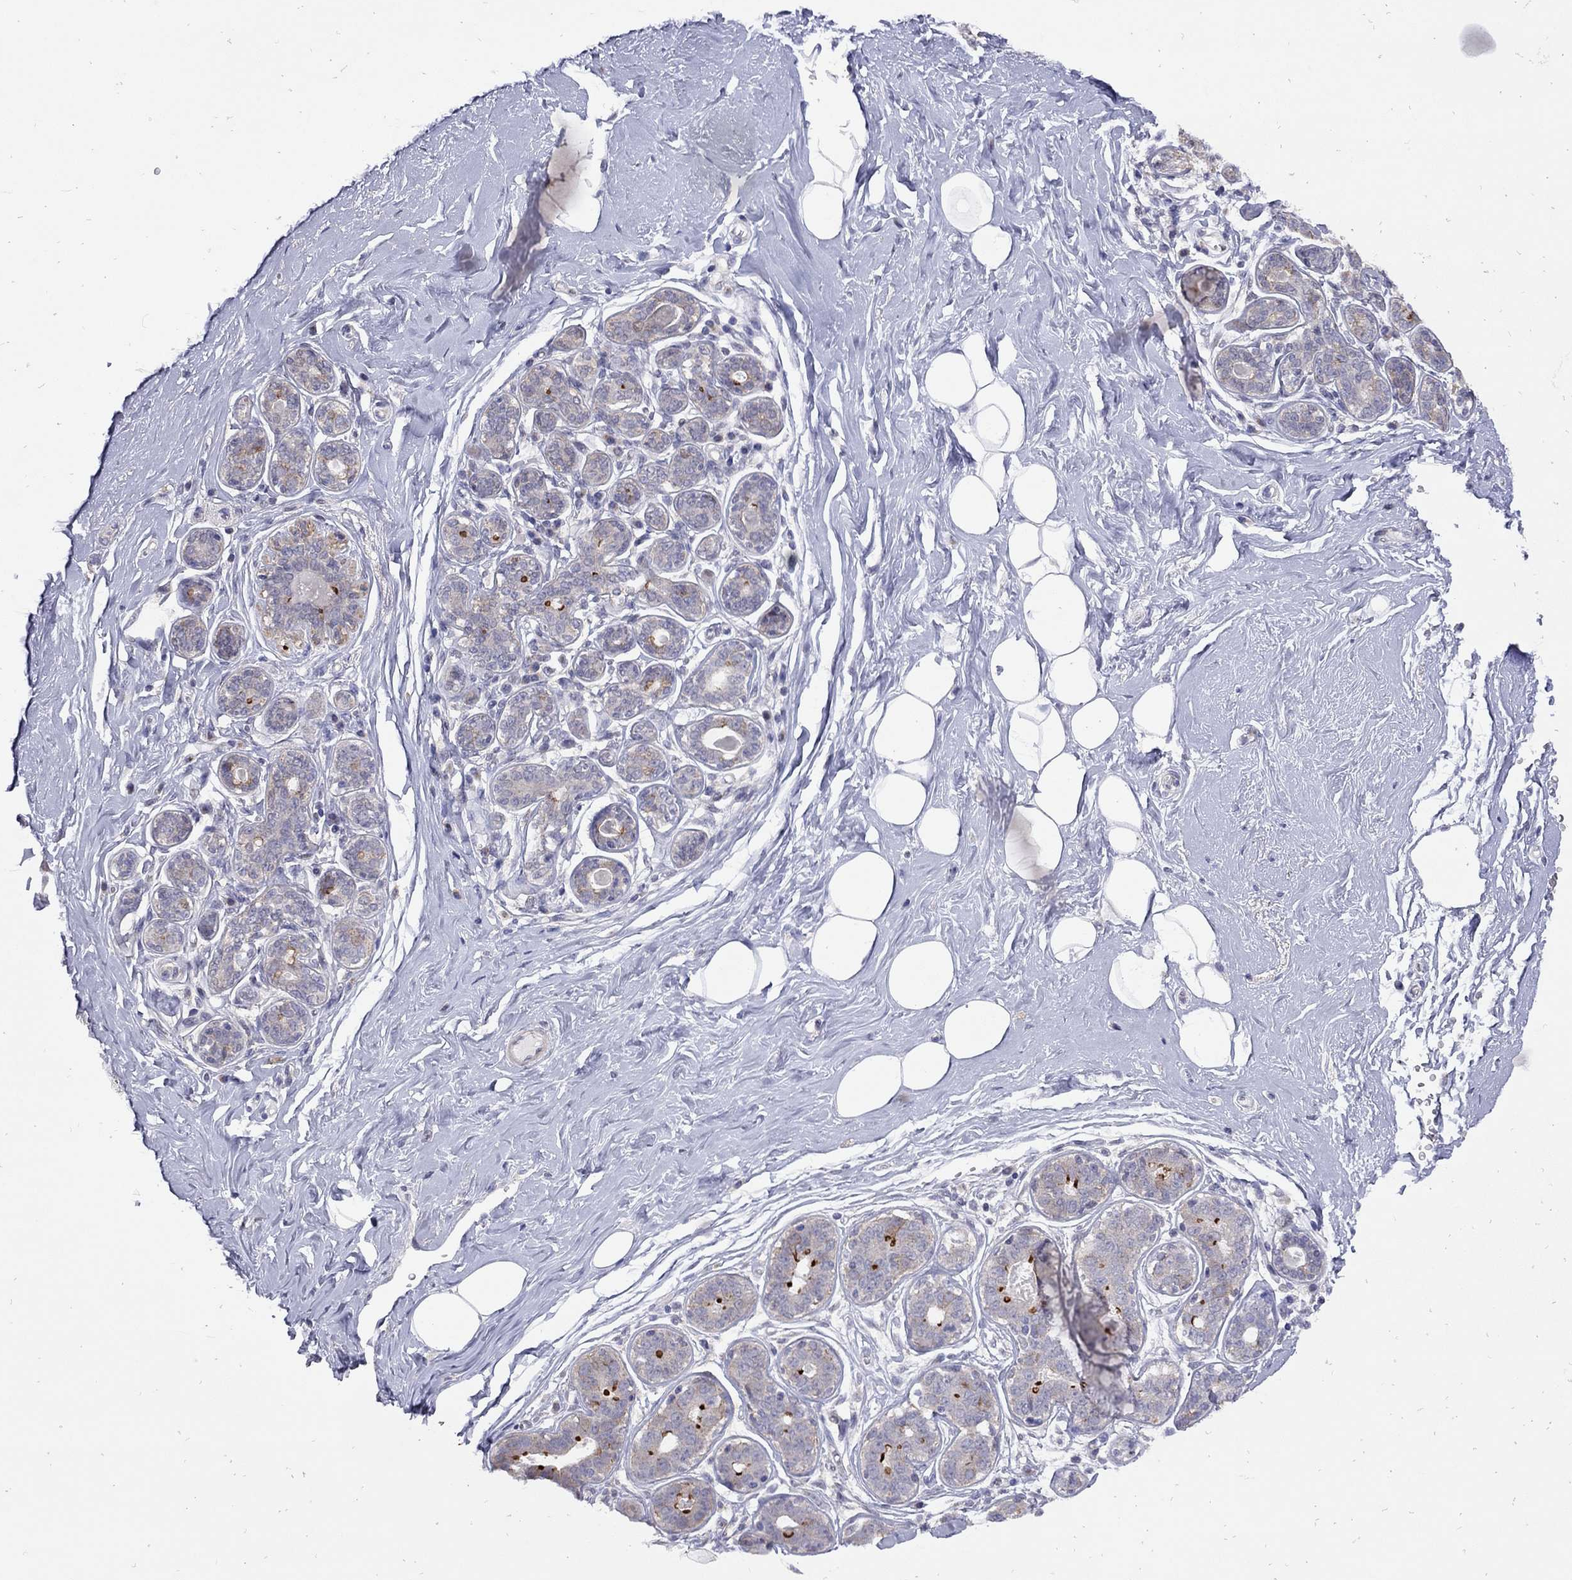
{"staining": {"intensity": "negative", "quantity": "none", "location": "none"}, "tissue": "breast", "cell_type": "Adipocytes", "image_type": "normal", "snomed": [{"axis": "morphology", "description": "Normal tissue, NOS"}, {"axis": "topography", "description": "Skin"}, {"axis": "topography", "description": "Breast"}], "caption": "The immunohistochemistry image has no significant positivity in adipocytes of breast.", "gene": "SYTL2", "patient": {"sex": "female", "age": 43}}